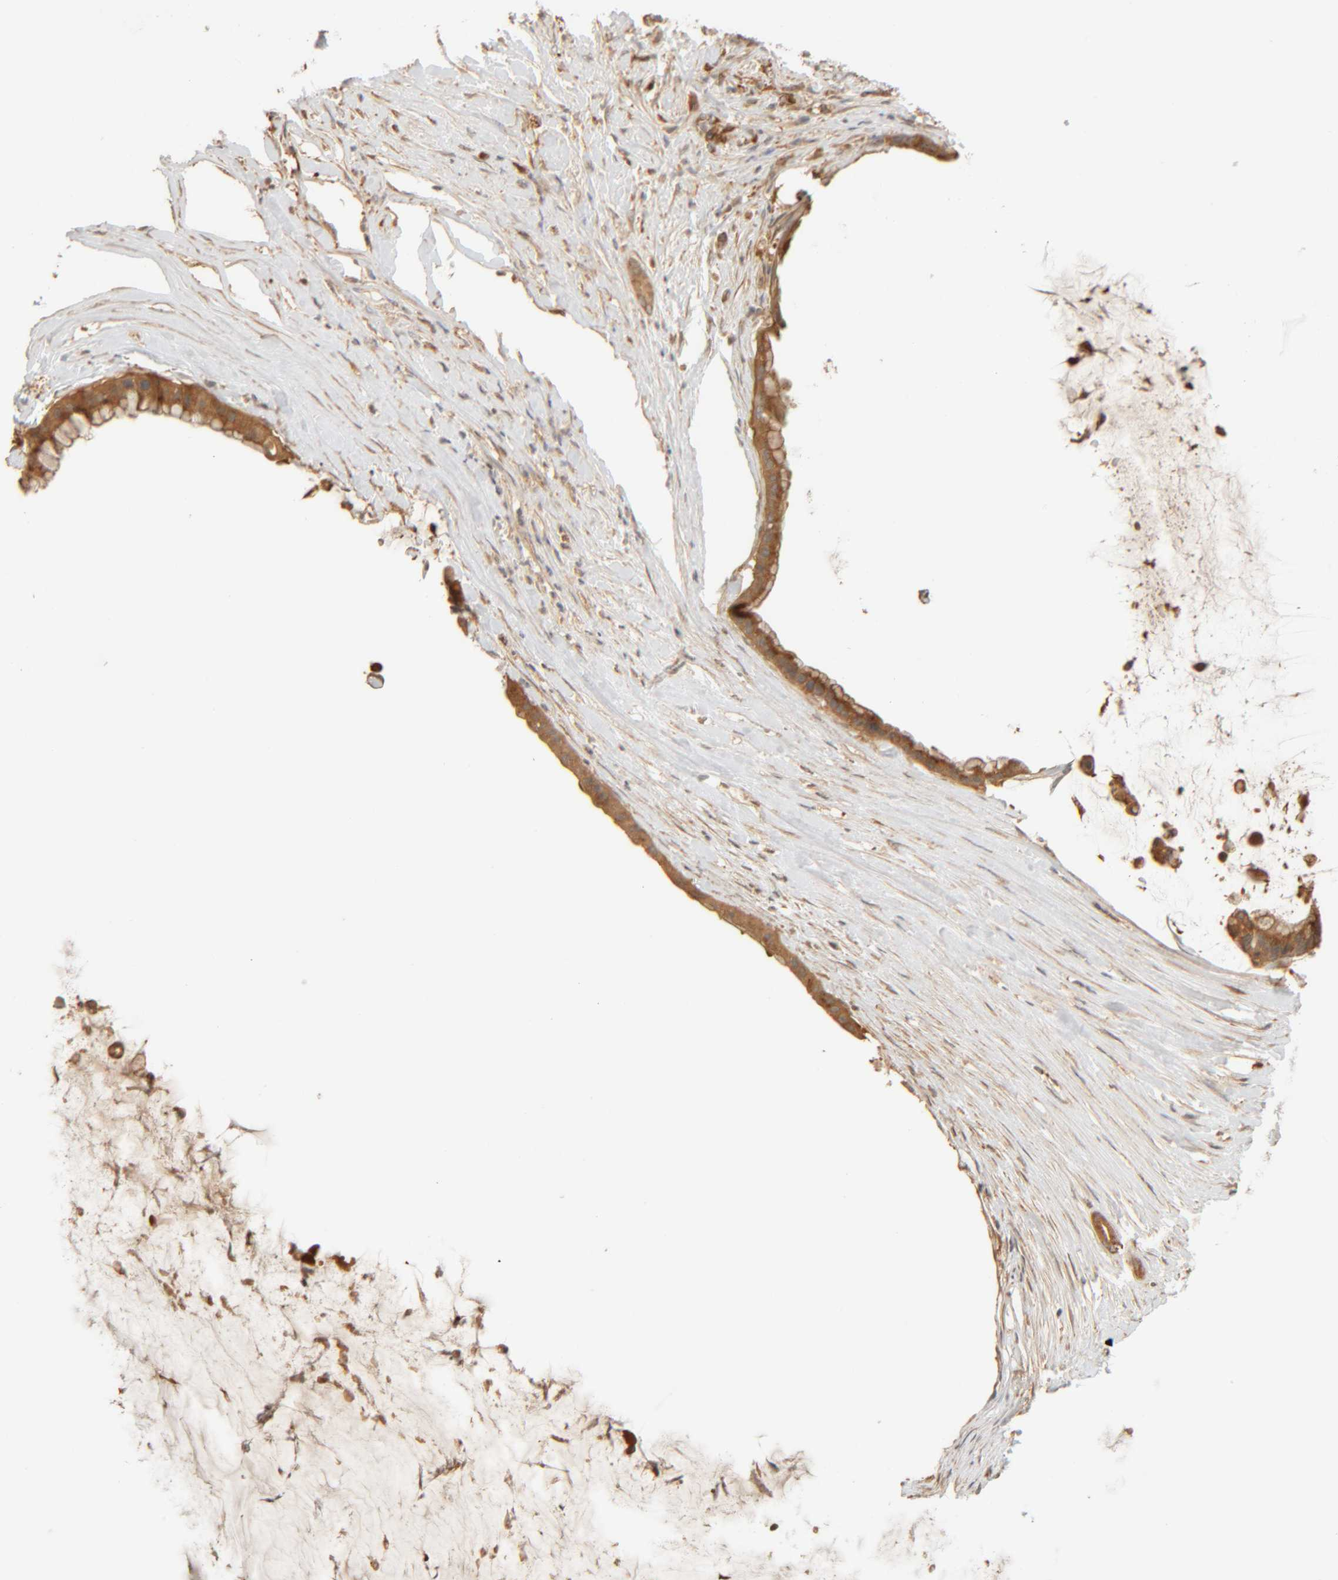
{"staining": {"intensity": "moderate", "quantity": ">75%", "location": "cytoplasmic/membranous"}, "tissue": "pancreatic cancer", "cell_type": "Tumor cells", "image_type": "cancer", "snomed": [{"axis": "morphology", "description": "Adenocarcinoma, NOS"}, {"axis": "topography", "description": "Pancreas"}], "caption": "Immunohistochemical staining of pancreatic cancer (adenocarcinoma) displays medium levels of moderate cytoplasmic/membranous expression in approximately >75% of tumor cells.", "gene": "TMEM192", "patient": {"sex": "male", "age": 41}}